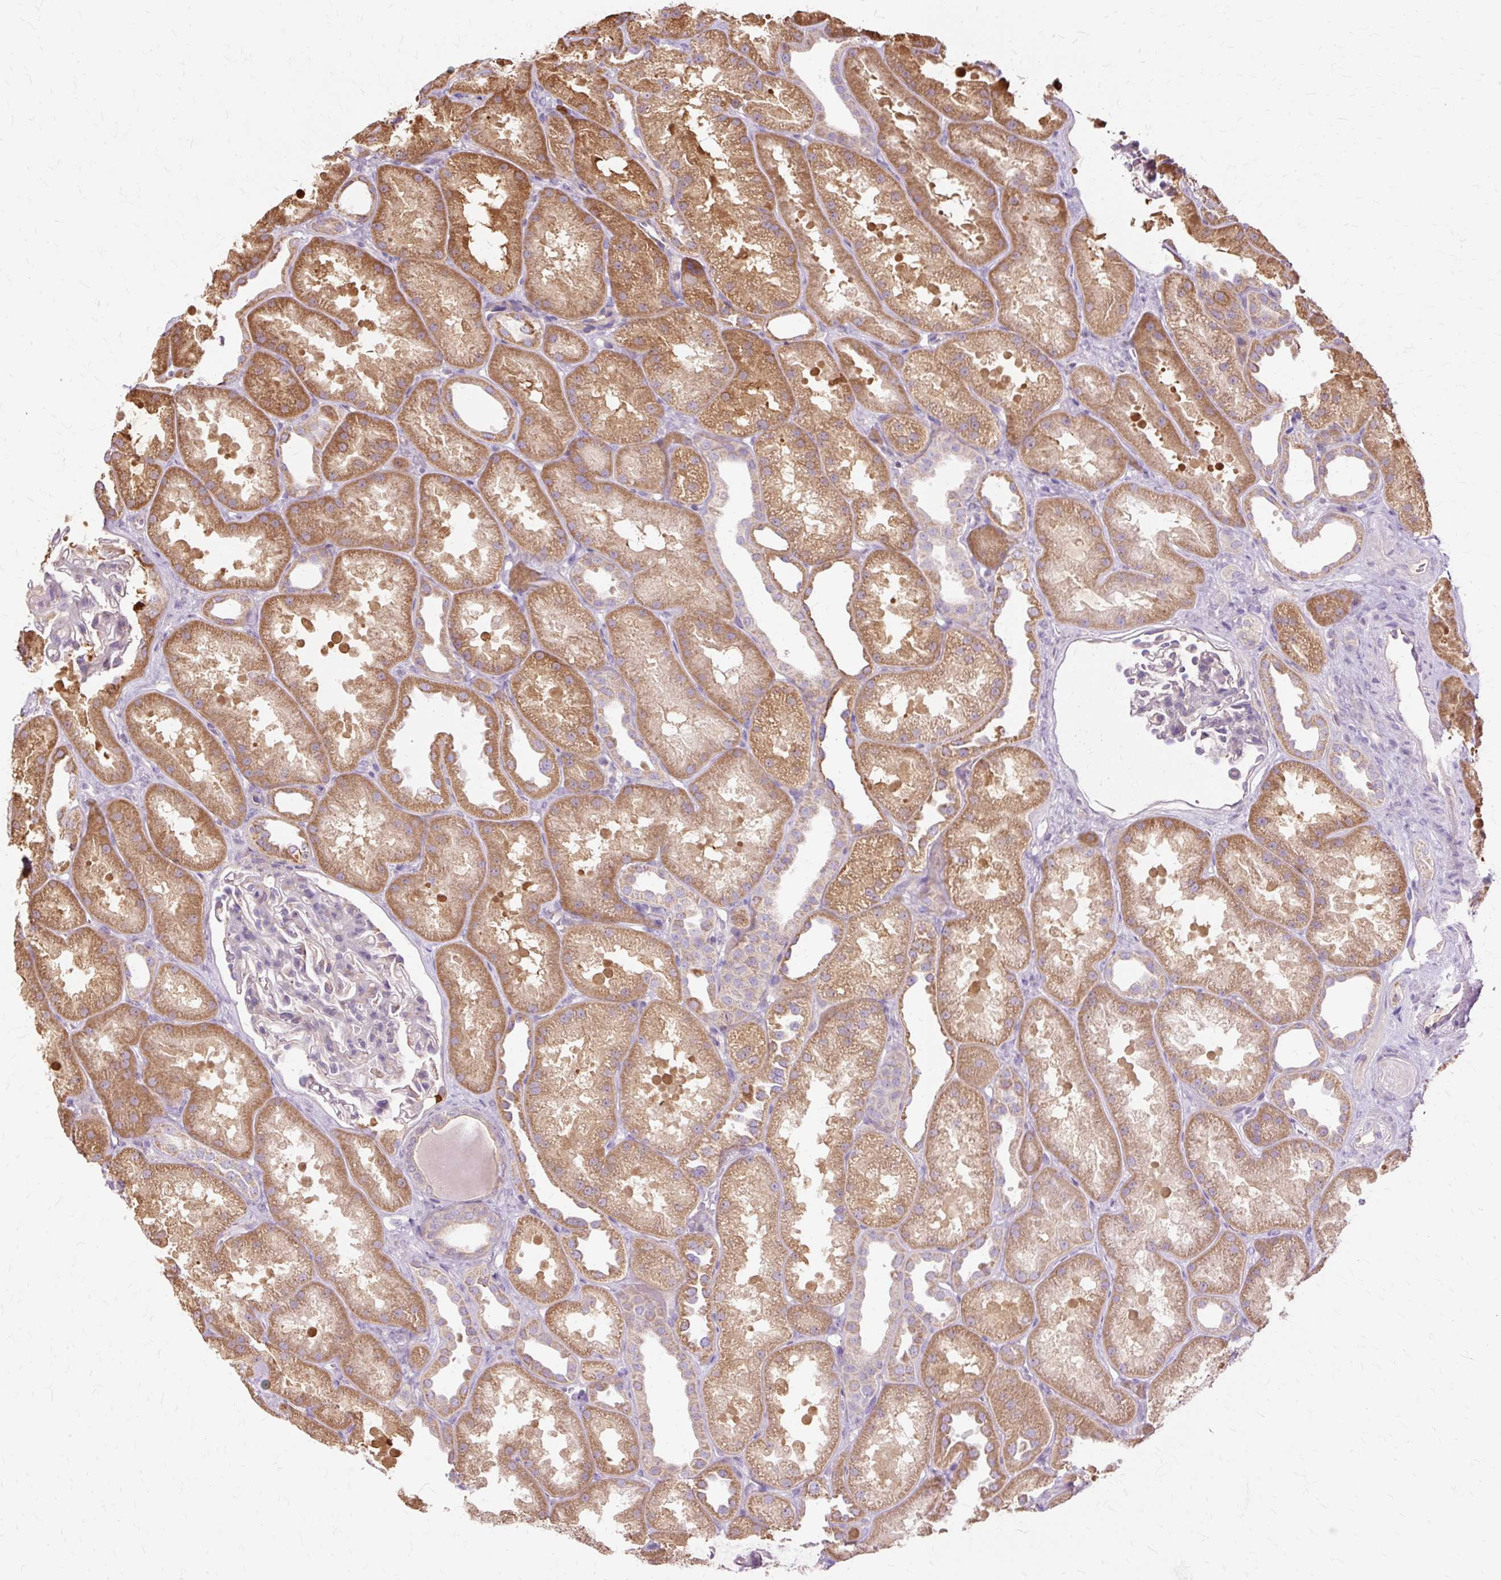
{"staining": {"intensity": "negative", "quantity": "none", "location": "none"}, "tissue": "kidney", "cell_type": "Cells in glomeruli", "image_type": "normal", "snomed": [{"axis": "morphology", "description": "Normal tissue, NOS"}, {"axis": "topography", "description": "Kidney"}], "caption": "DAB (3,3'-diaminobenzidine) immunohistochemical staining of unremarkable kidney reveals no significant staining in cells in glomeruli. Brightfield microscopy of immunohistochemistry stained with DAB (brown) and hematoxylin (blue), captured at high magnification.", "gene": "PDZD2", "patient": {"sex": "male", "age": 61}}